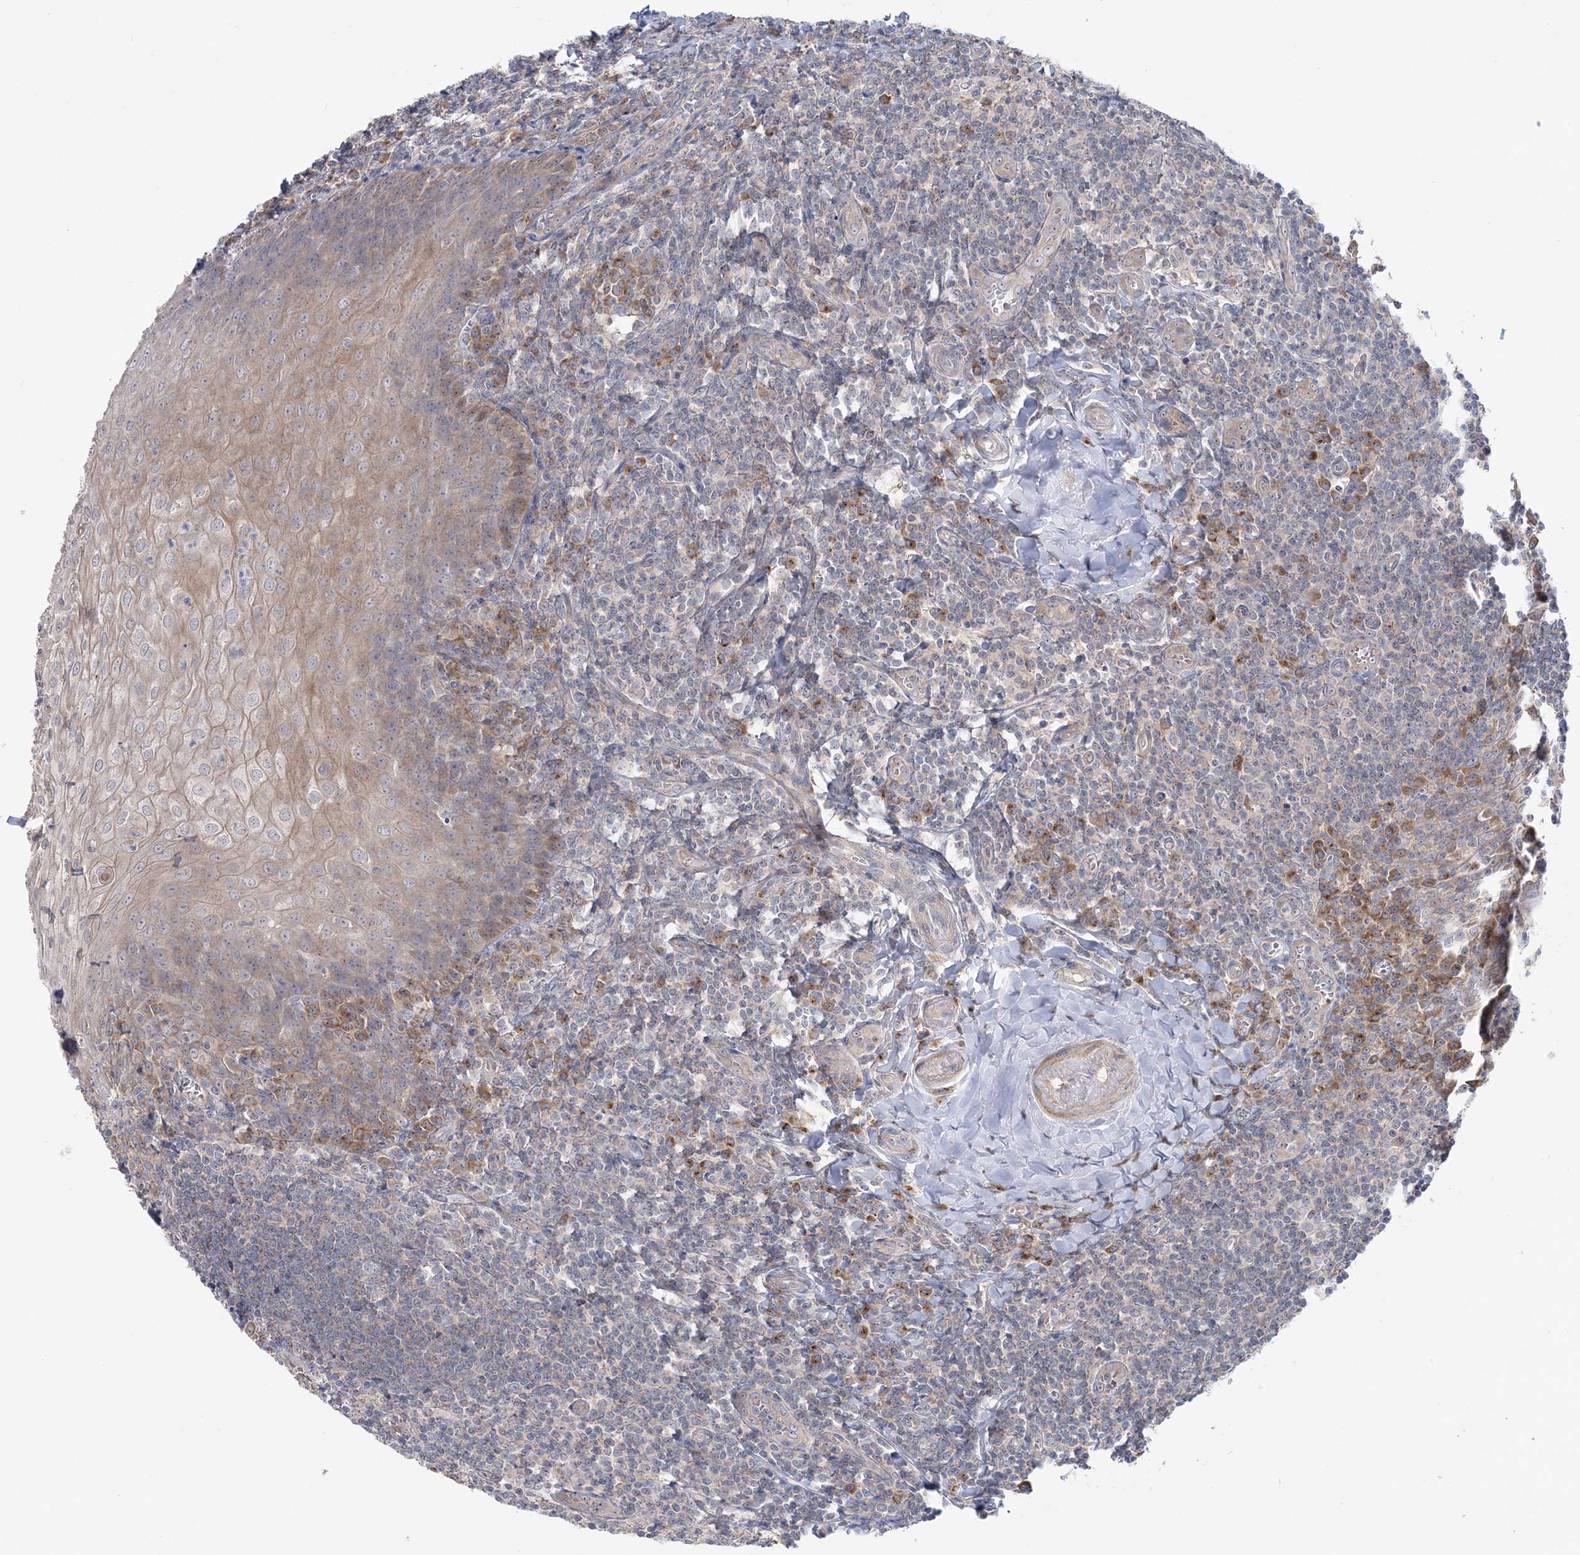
{"staining": {"intensity": "moderate", "quantity": "<25%", "location": "cytoplasmic/membranous"}, "tissue": "tonsil", "cell_type": "Germinal center cells", "image_type": "normal", "snomed": [{"axis": "morphology", "description": "Normal tissue, NOS"}, {"axis": "topography", "description": "Tonsil"}], "caption": "Immunohistochemical staining of unremarkable tonsil reveals low levels of moderate cytoplasmic/membranous positivity in about <25% of germinal center cells.", "gene": "MMADHC", "patient": {"sex": "male", "age": 27}}